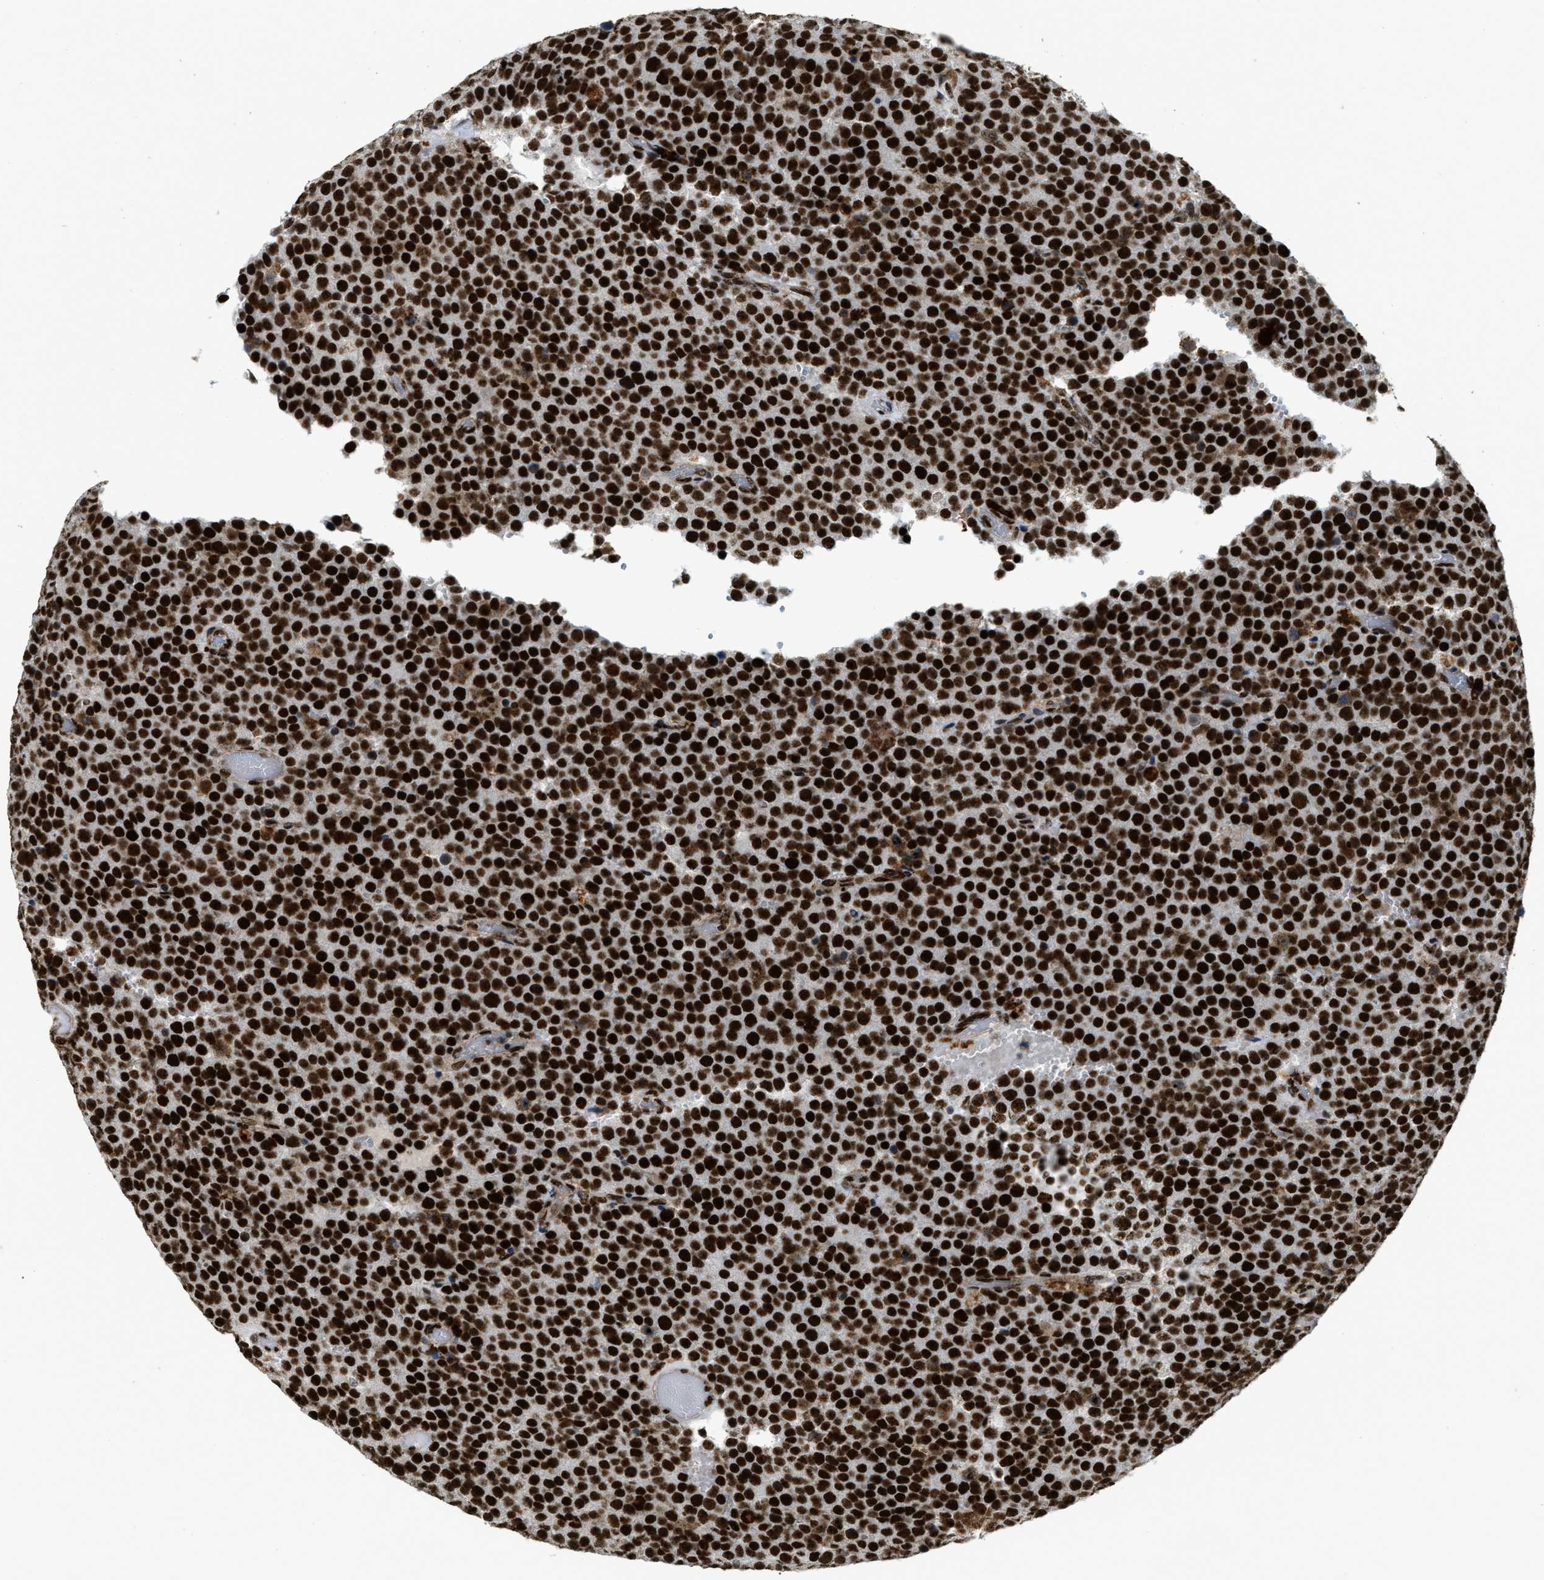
{"staining": {"intensity": "strong", "quantity": ">75%", "location": "cytoplasmic/membranous,nuclear"}, "tissue": "testis cancer", "cell_type": "Tumor cells", "image_type": "cancer", "snomed": [{"axis": "morphology", "description": "Normal tissue, NOS"}, {"axis": "morphology", "description": "Seminoma, NOS"}, {"axis": "topography", "description": "Testis"}], "caption": "Human testis cancer stained with a brown dye reveals strong cytoplasmic/membranous and nuclear positive staining in approximately >75% of tumor cells.", "gene": "NUMA1", "patient": {"sex": "male", "age": 71}}